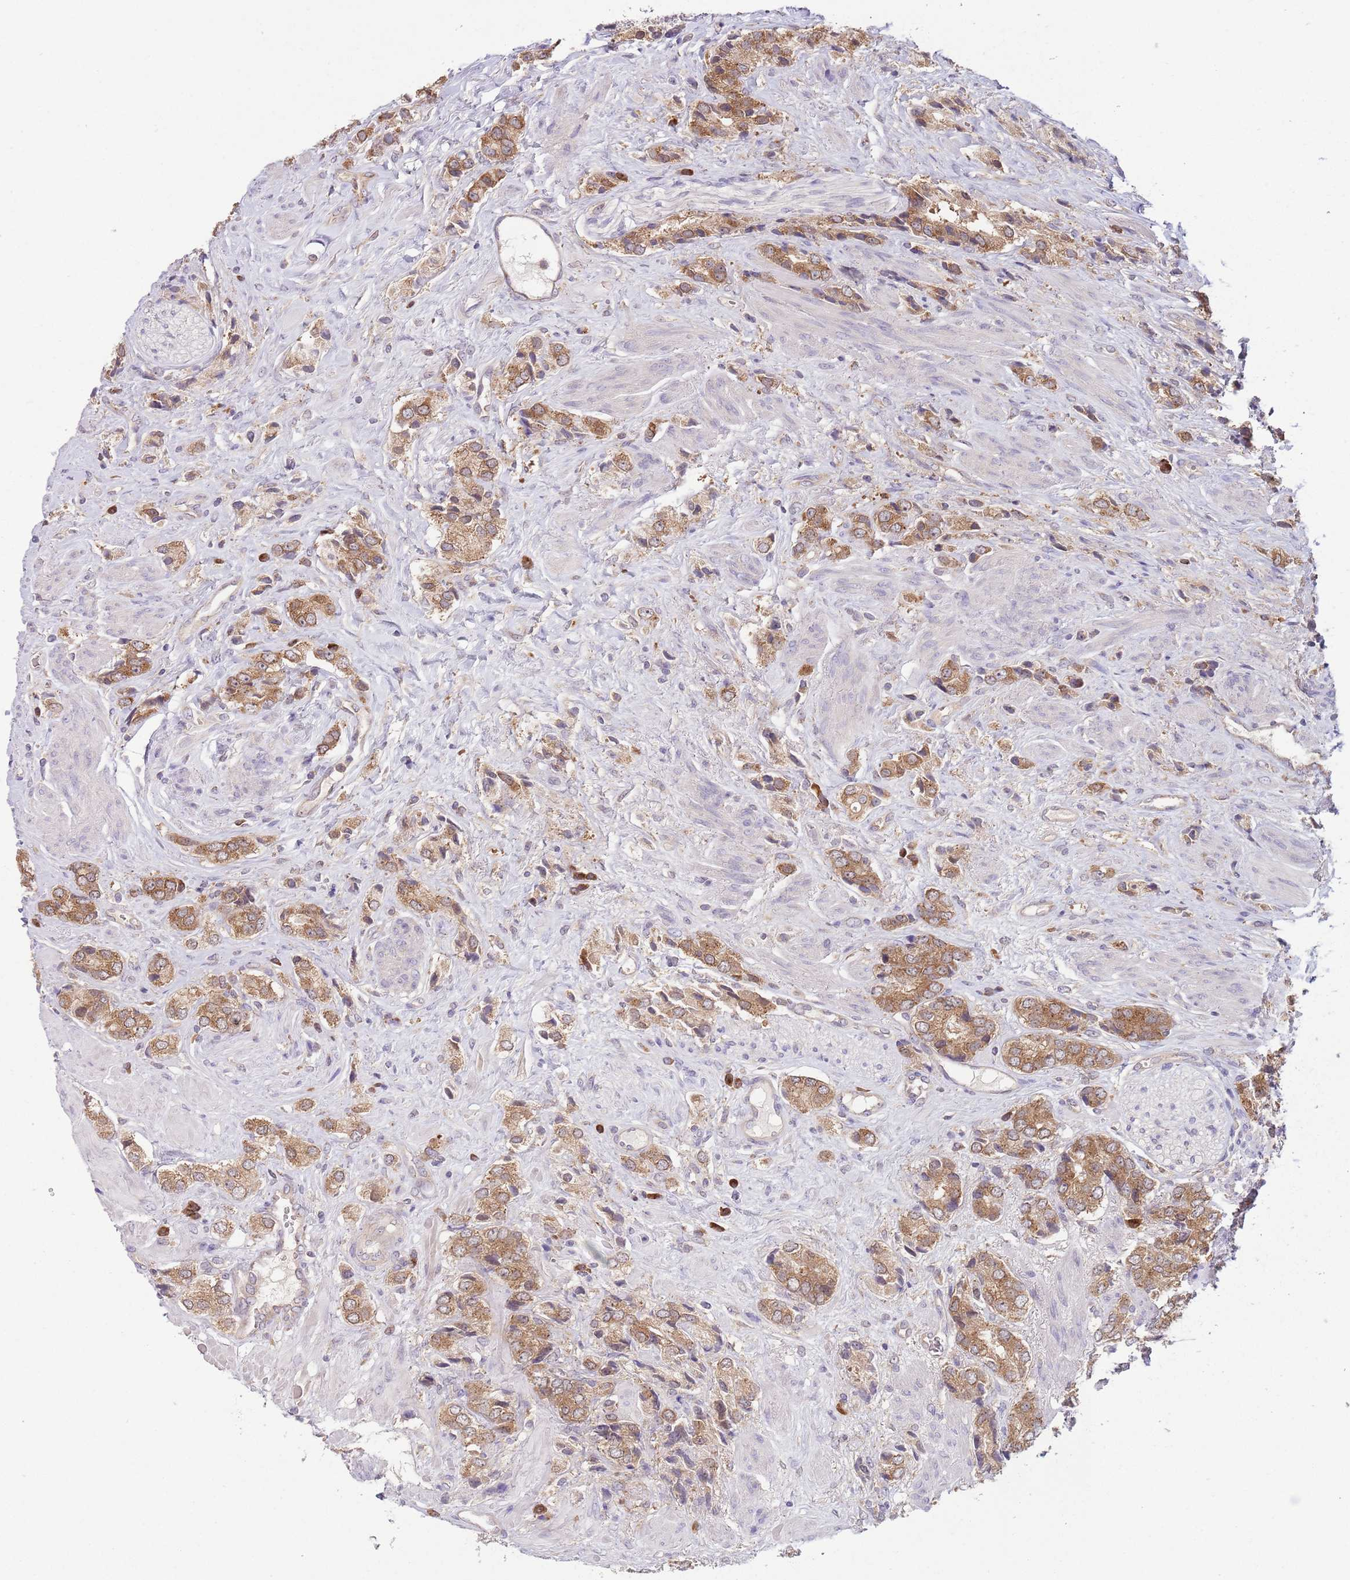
{"staining": {"intensity": "moderate", "quantity": ">75%", "location": "cytoplasmic/membranous"}, "tissue": "prostate cancer", "cell_type": "Tumor cells", "image_type": "cancer", "snomed": [{"axis": "morphology", "description": "Adenocarcinoma, High grade"}, {"axis": "topography", "description": "Prostate and seminal vesicle, NOS"}], "caption": "Immunohistochemistry (DAB (3,3'-diaminobenzidine)) staining of human prostate cancer demonstrates moderate cytoplasmic/membranous protein staining in approximately >75% of tumor cells. (DAB (3,3'-diaminobenzidine) = brown stain, brightfield microscopy at high magnification).", "gene": "COPE", "patient": {"sex": "male", "age": 64}}